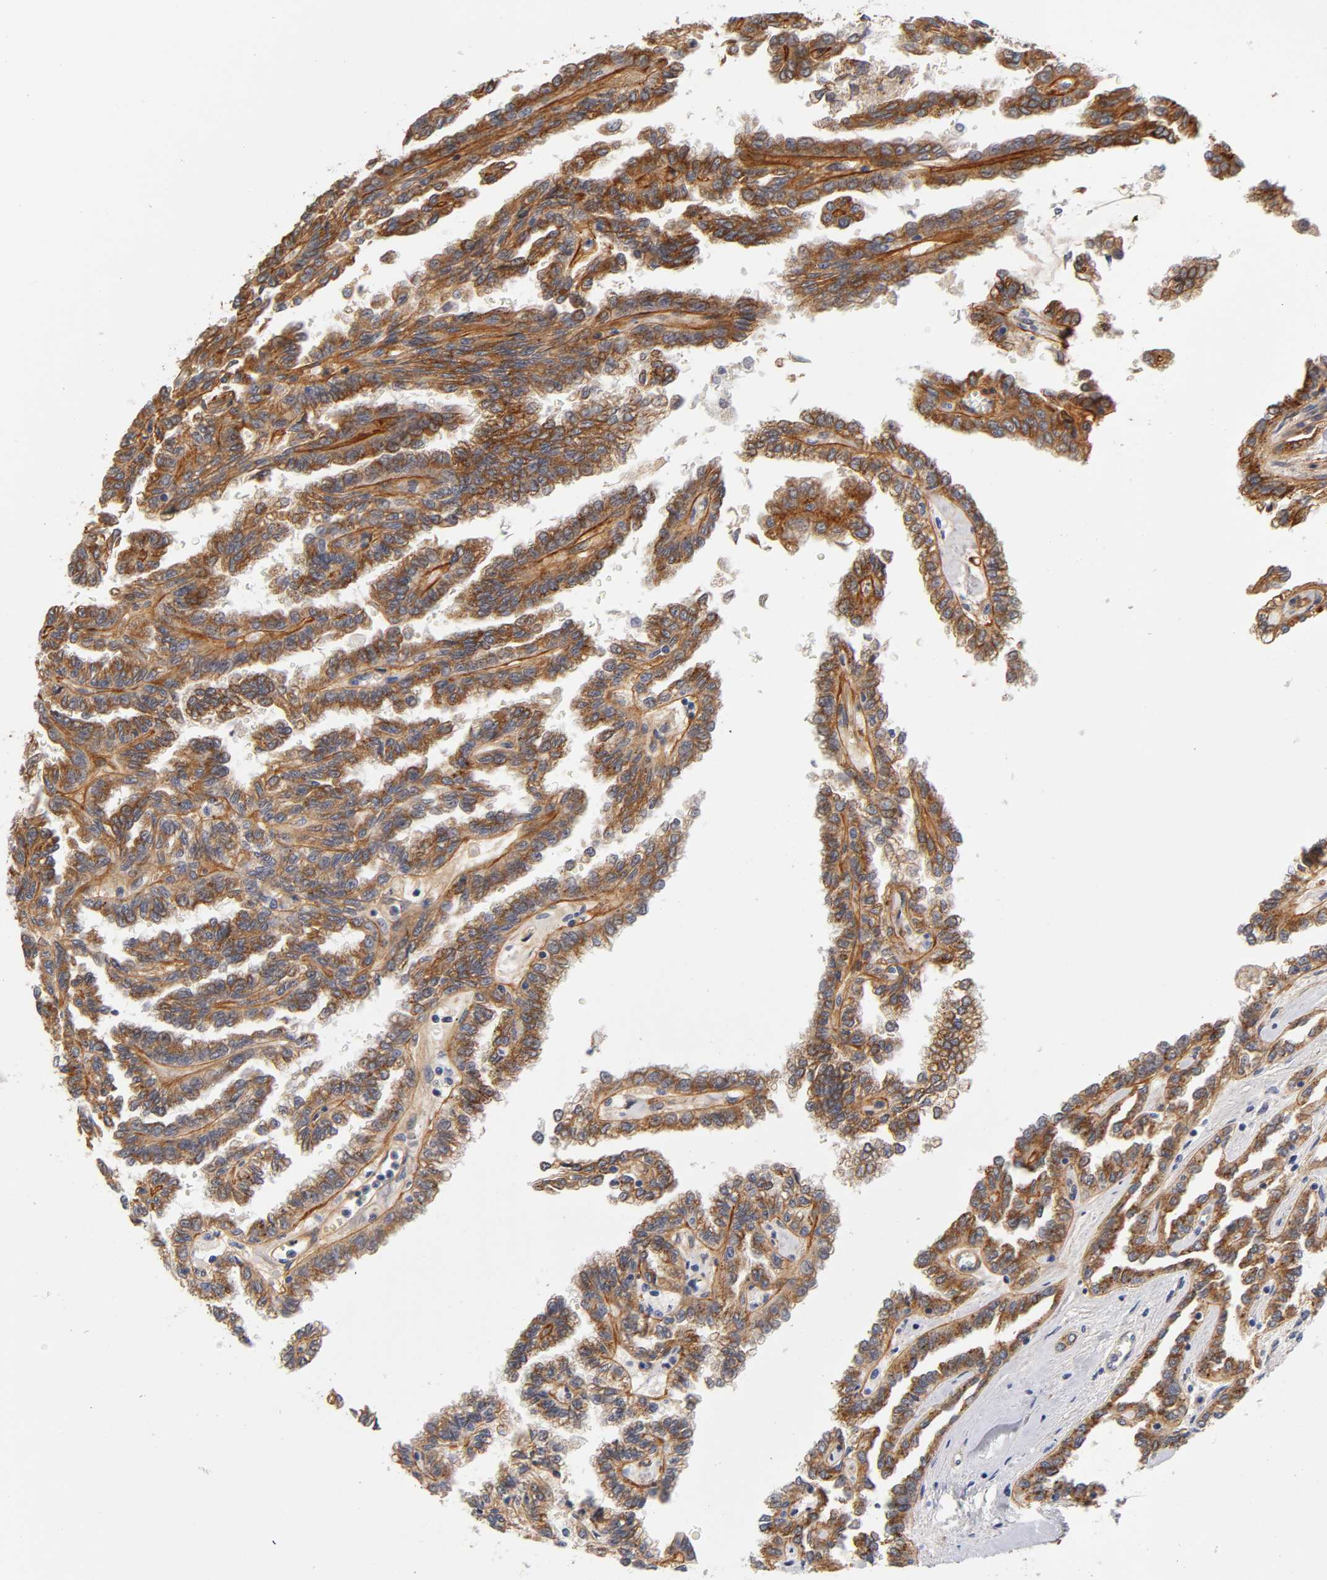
{"staining": {"intensity": "moderate", "quantity": ">75%", "location": "cytoplasmic/membranous"}, "tissue": "renal cancer", "cell_type": "Tumor cells", "image_type": "cancer", "snomed": [{"axis": "morphology", "description": "Inflammation, NOS"}, {"axis": "morphology", "description": "Adenocarcinoma, NOS"}, {"axis": "topography", "description": "Kidney"}], "caption": "Protein expression analysis of human renal cancer reveals moderate cytoplasmic/membranous positivity in about >75% of tumor cells.", "gene": "LAMB1", "patient": {"sex": "male", "age": 68}}